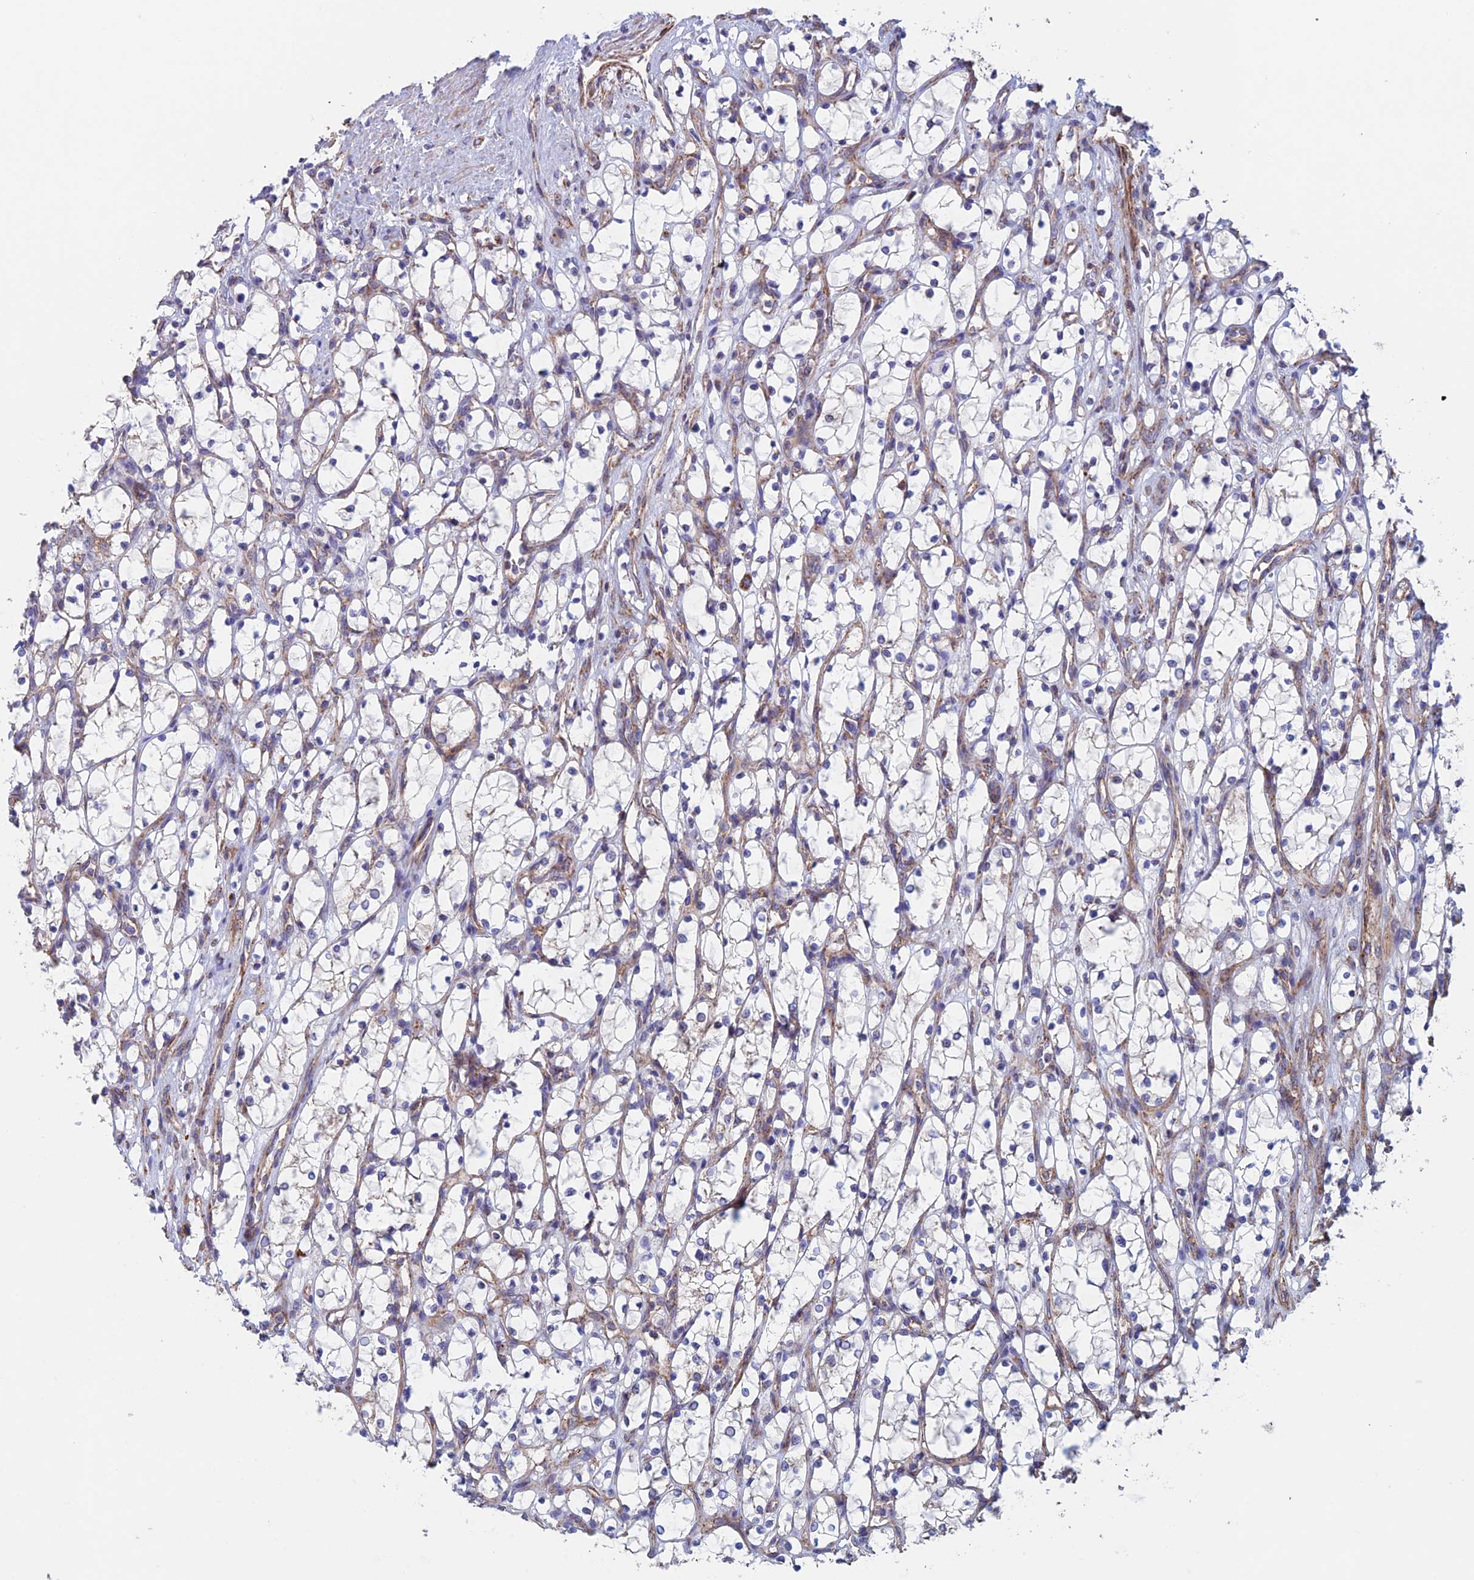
{"staining": {"intensity": "negative", "quantity": "none", "location": "none"}, "tissue": "renal cancer", "cell_type": "Tumor cells", "image_type": "cancer", "snomed": [{"axis": "morphology", "description": "Adenocarcinoma, NOS"}, {"axis": "topography", "description": "Kidney"}], "caption": "Immunohistochemistry of adenocarcinoma (renal) shows no positivity in tumor cells.", "gene": "MRPL1", "patient": {"sex": "female", "age": 69}}